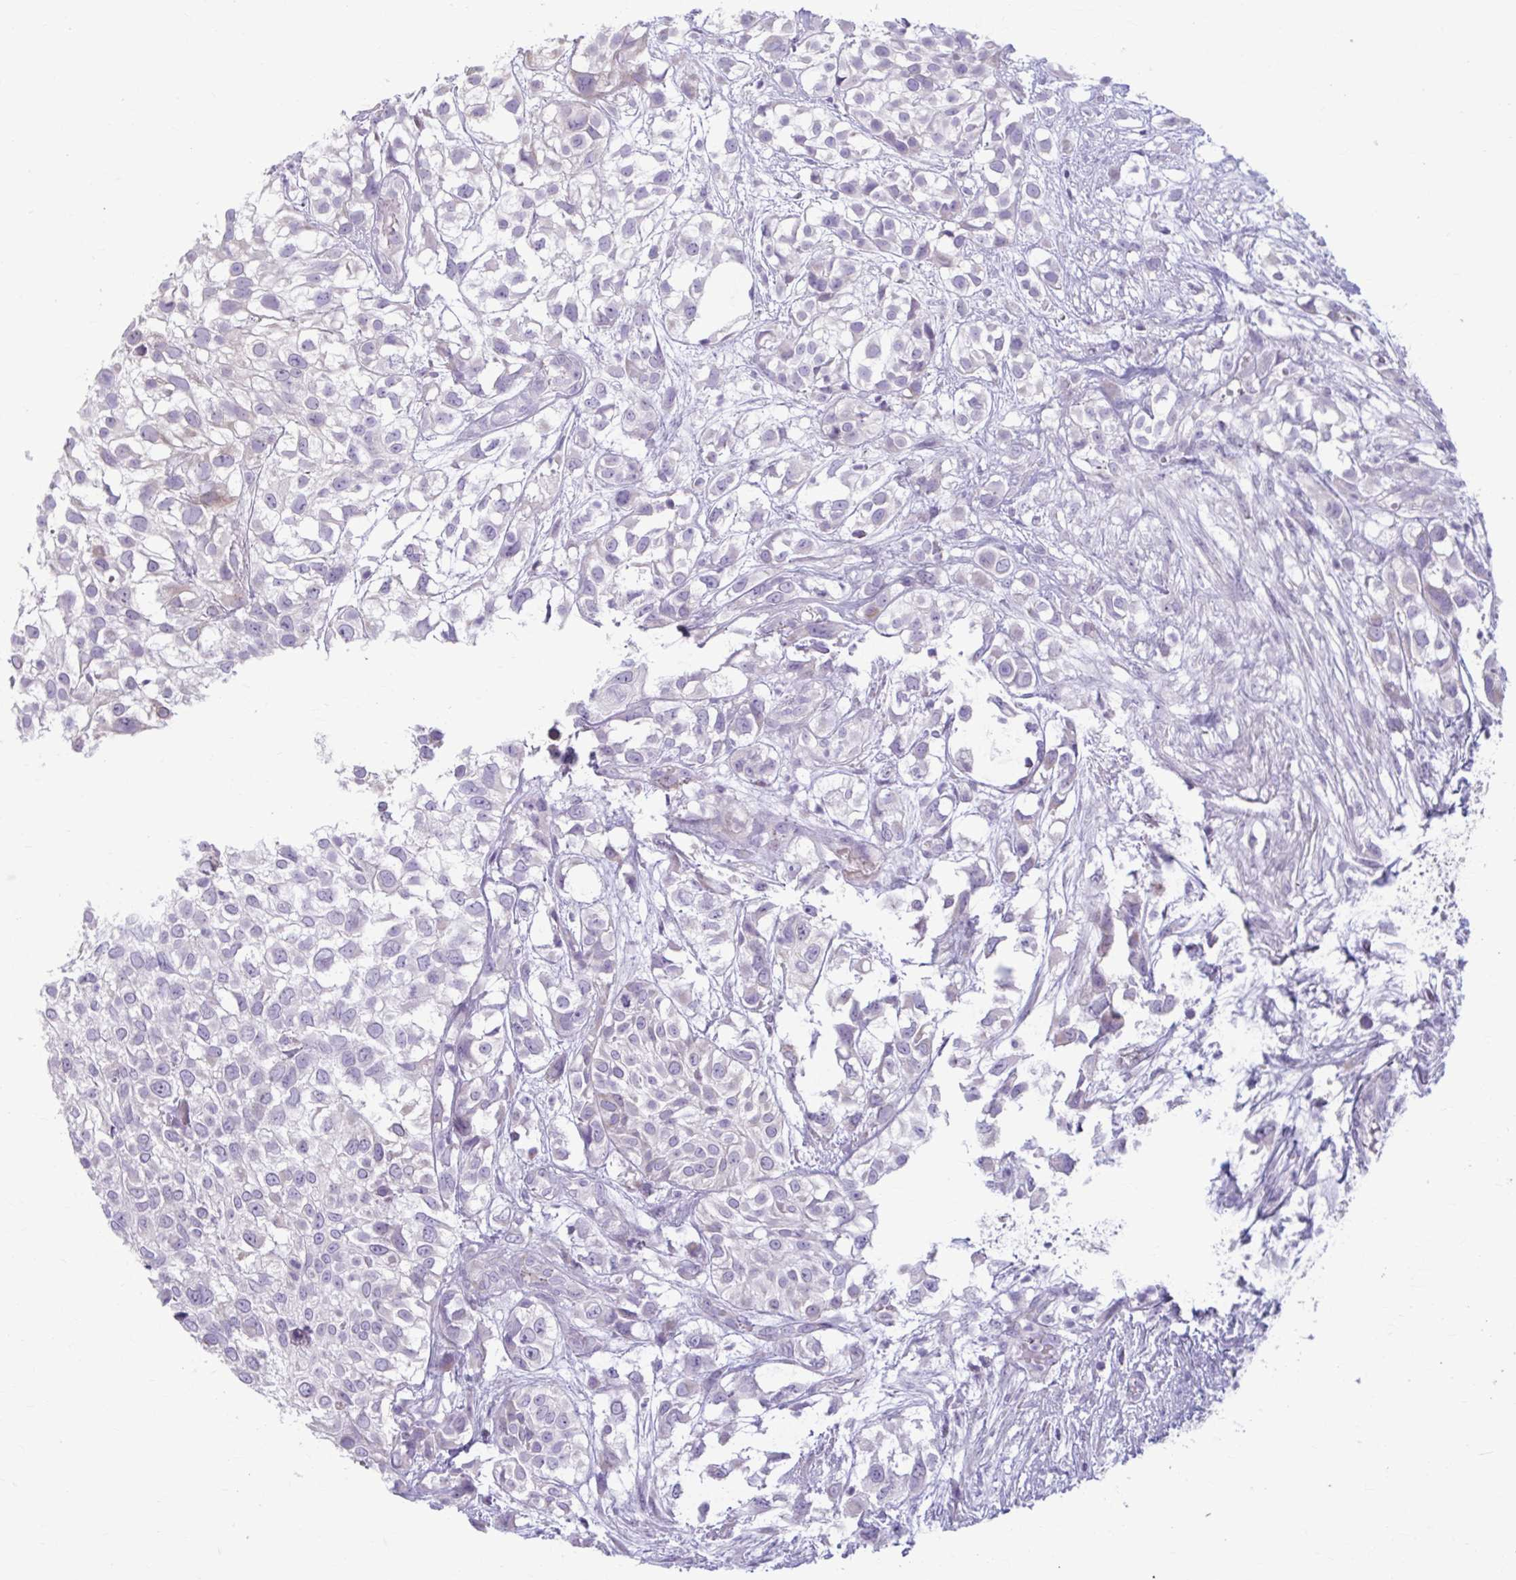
{"staining": {"intensity": "negative", "quantity": "none", "location": "none"}, "tissue": "urothelial cancer", "cell_type": "Tumor cells", "image_type": "cancer", "snomed": [{"axis": "morphology", "description": "Urothelial carcinoma, High grade"}, {"axis": "topography", "description": "Urinary bladder"}], "caption": "High magnification brightfield microscopy of urothelial cancer stained with DAB (3,3'-diaminobenzidine) (brown) and counterstained with hematoxylin (blue): tumor cells show no significant staining. (Brightfield microscopy of DAB (3,3'-diaminobenzidine) immunohistochemistry at high magnification).", "gene": "MSMO1", "patient": {"sex": "male", "age": 56}}